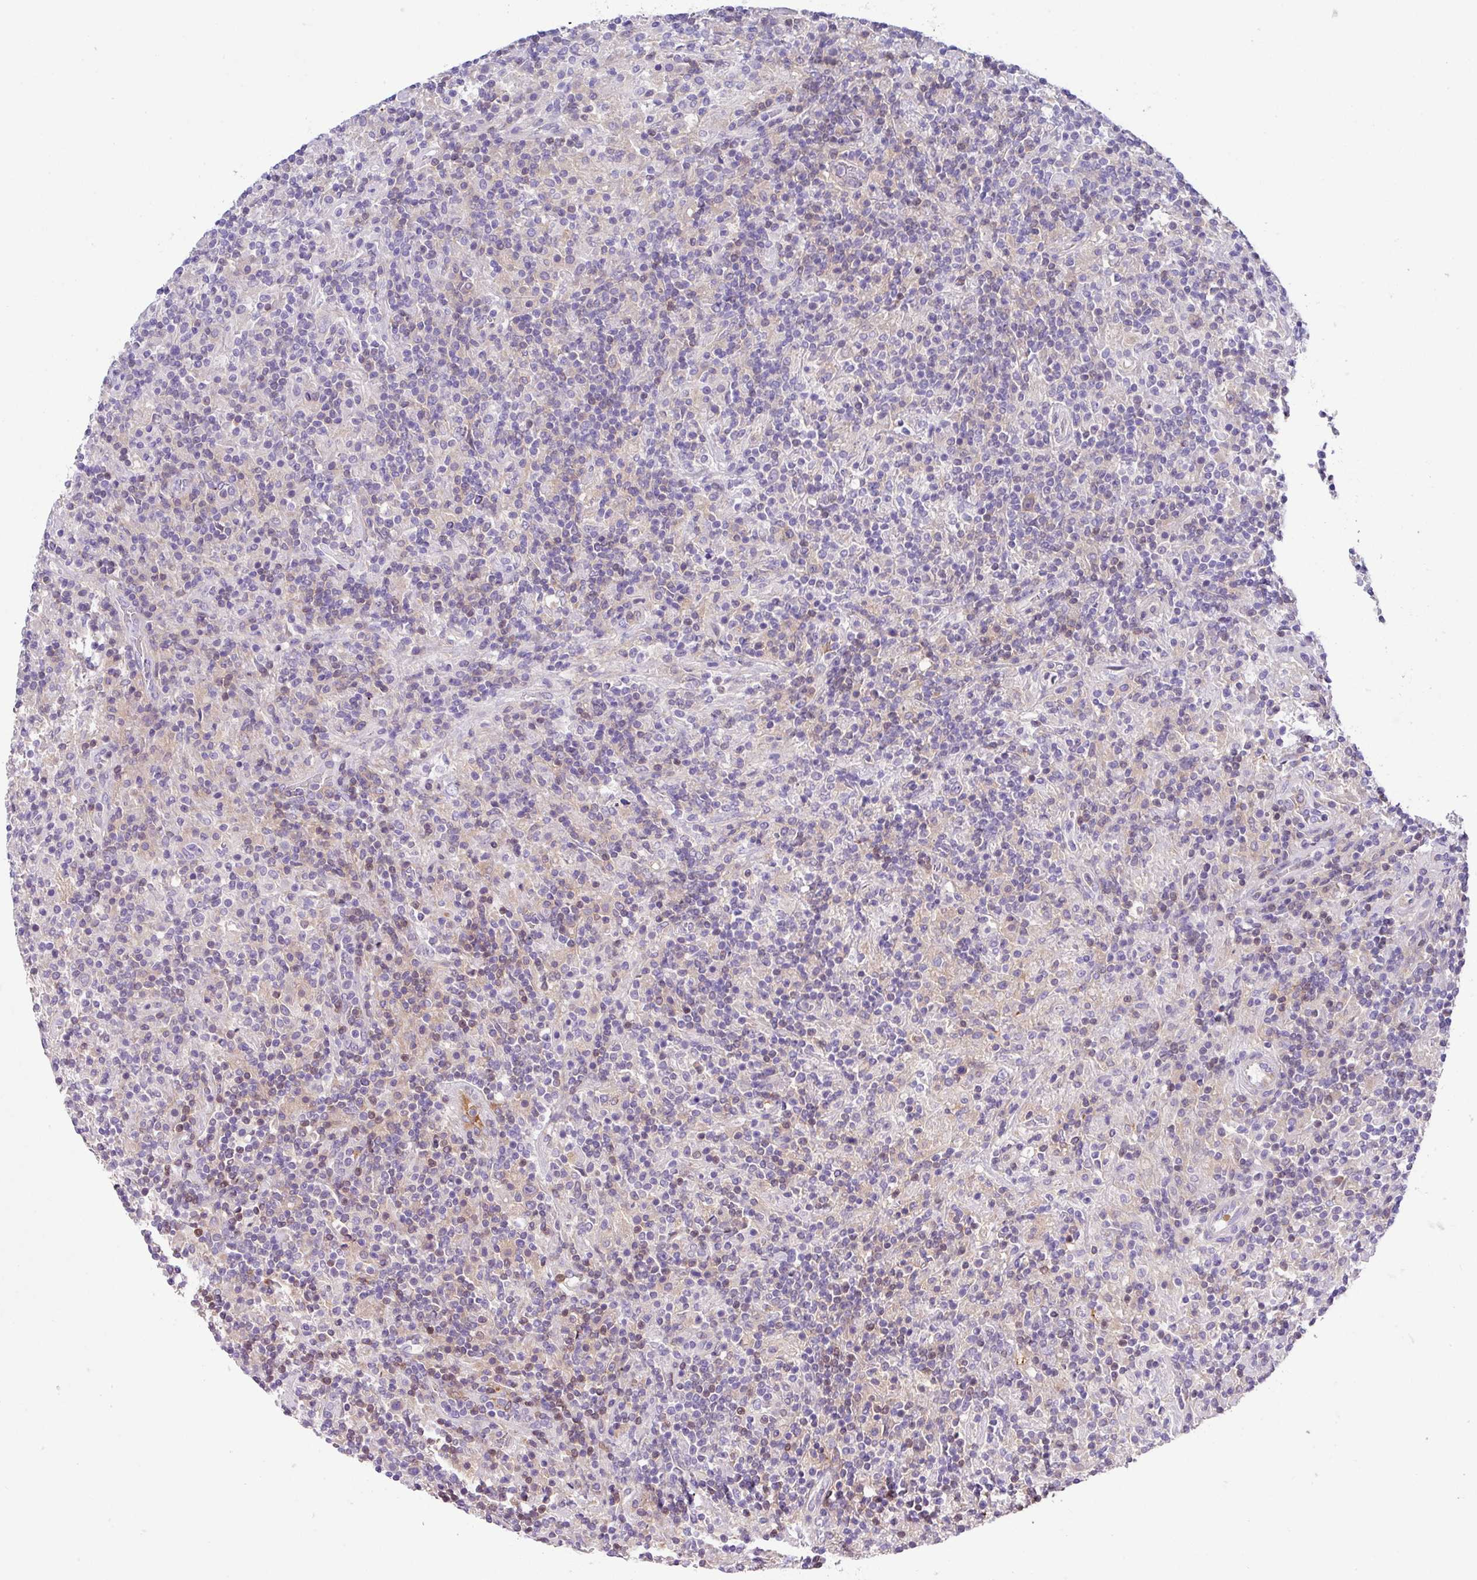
{"staining": {"intensity": "negative", "quantity": "none", "location": "none"}, "tissue": "lymphoma", "cell_type": "Tumor cells", "image_type": "cancer", "snomed": [{"axis": "morphology", "description": "Hodgkin's disease, NOS"}, {"axis": "topography", "description": "Lymph node"}], "caption": "Photomicrograph shows no significant protein expression in tumor cells of lymphoma.", "gene": "DNAL1", "patient": {"sex": "male", "age": 70}}